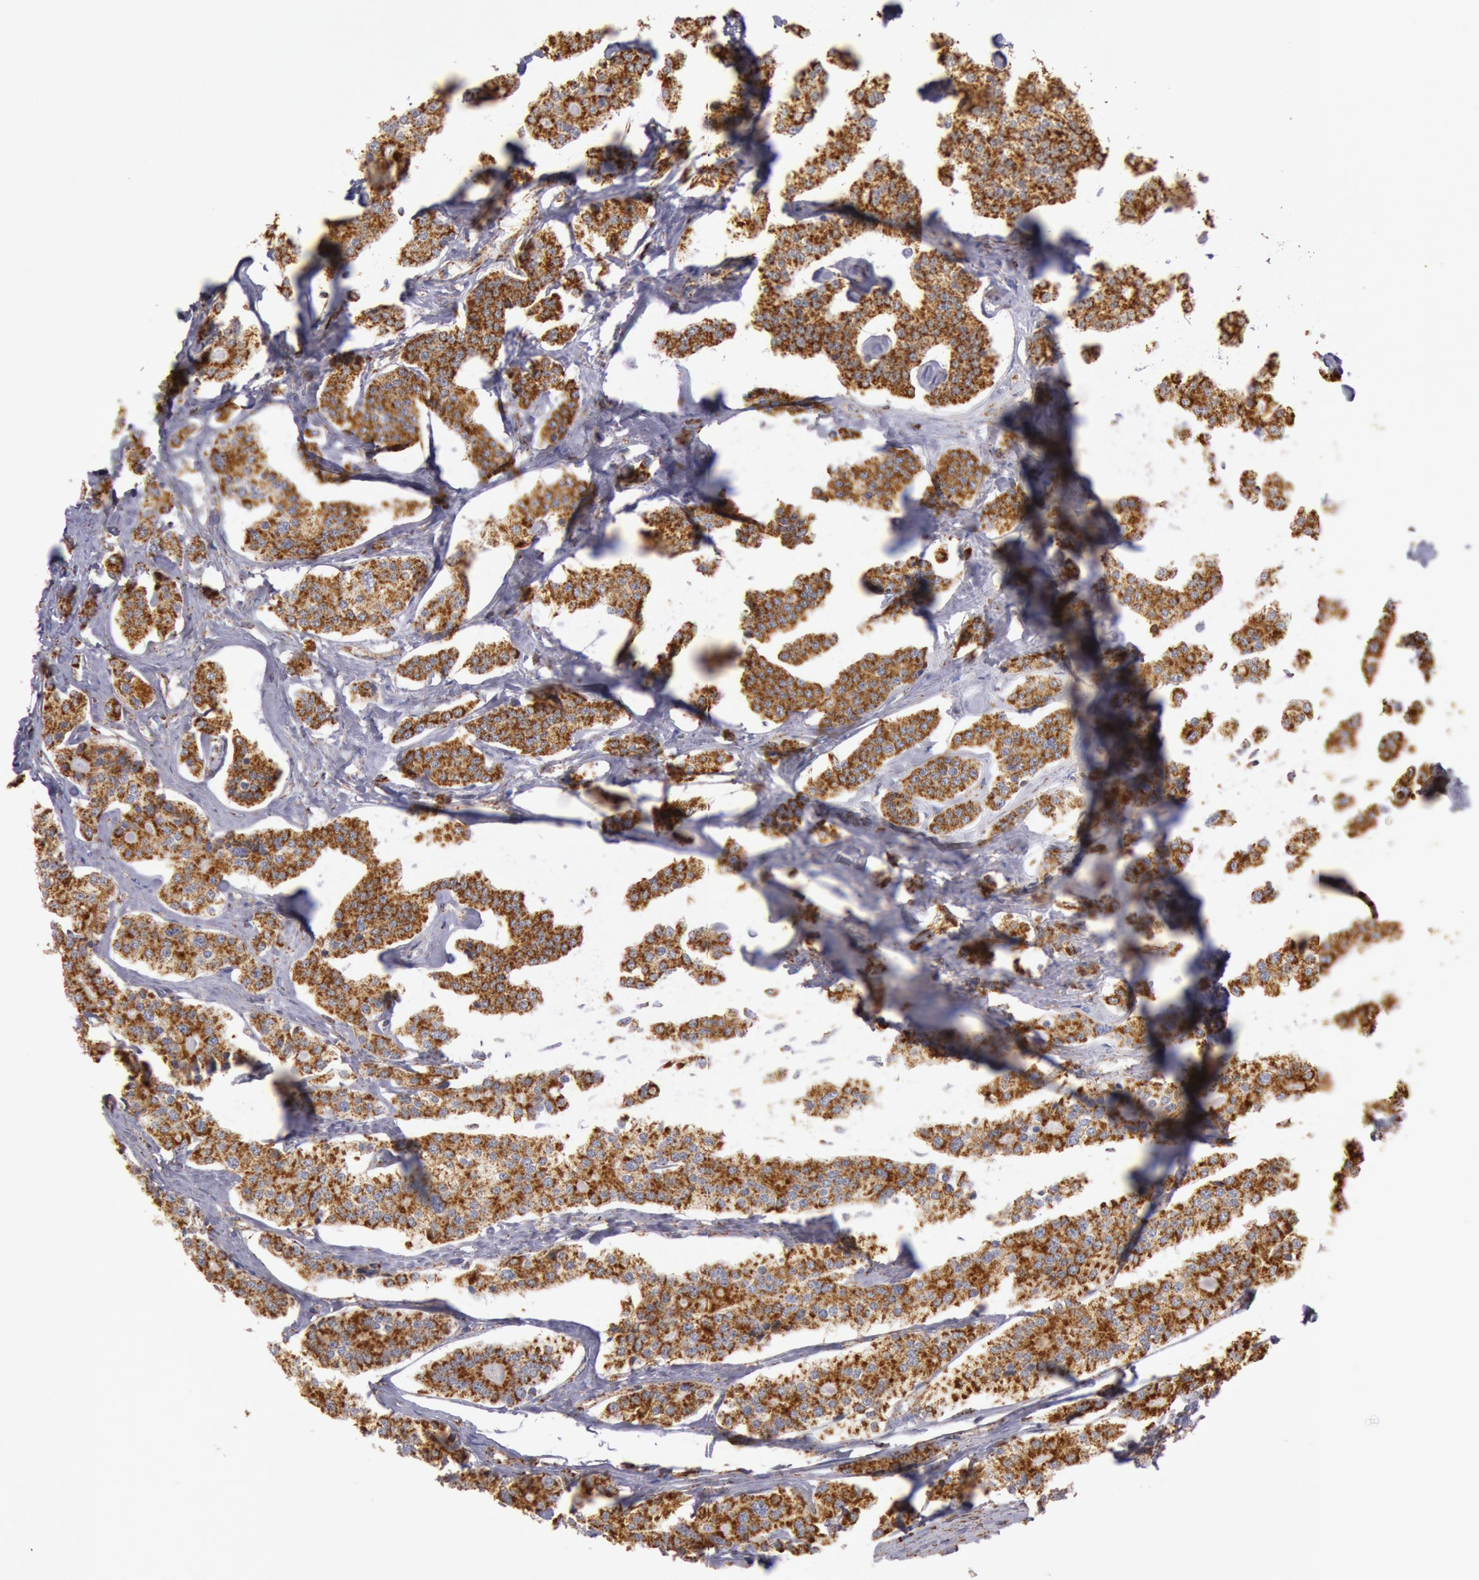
{"staining": {"intensity": "moderate", "quantity": ">75%", "location": "cytoplasmic/membranous"}, "tissue": "carcinoid", "cell_type": "Tumor cells", "image_type": "cancer", "snomed": [{"axis": "morphology", "description": "Carcinoid, malignant, NOS"}, {"axis": "topography", "description": "Small intestine"}], "caption": "Carcinoid (malignant) tissue reveals moderate cytoplasmic/membranous expression in about >75% of tumor cells The staining was performed using DAB to visualize the protein expression in brown, while the nuclei were stained in blue with hematoxylin (Magnification: 20x).", "gene": "CYC1", "patient": {"sex": "male", "age": 63}}